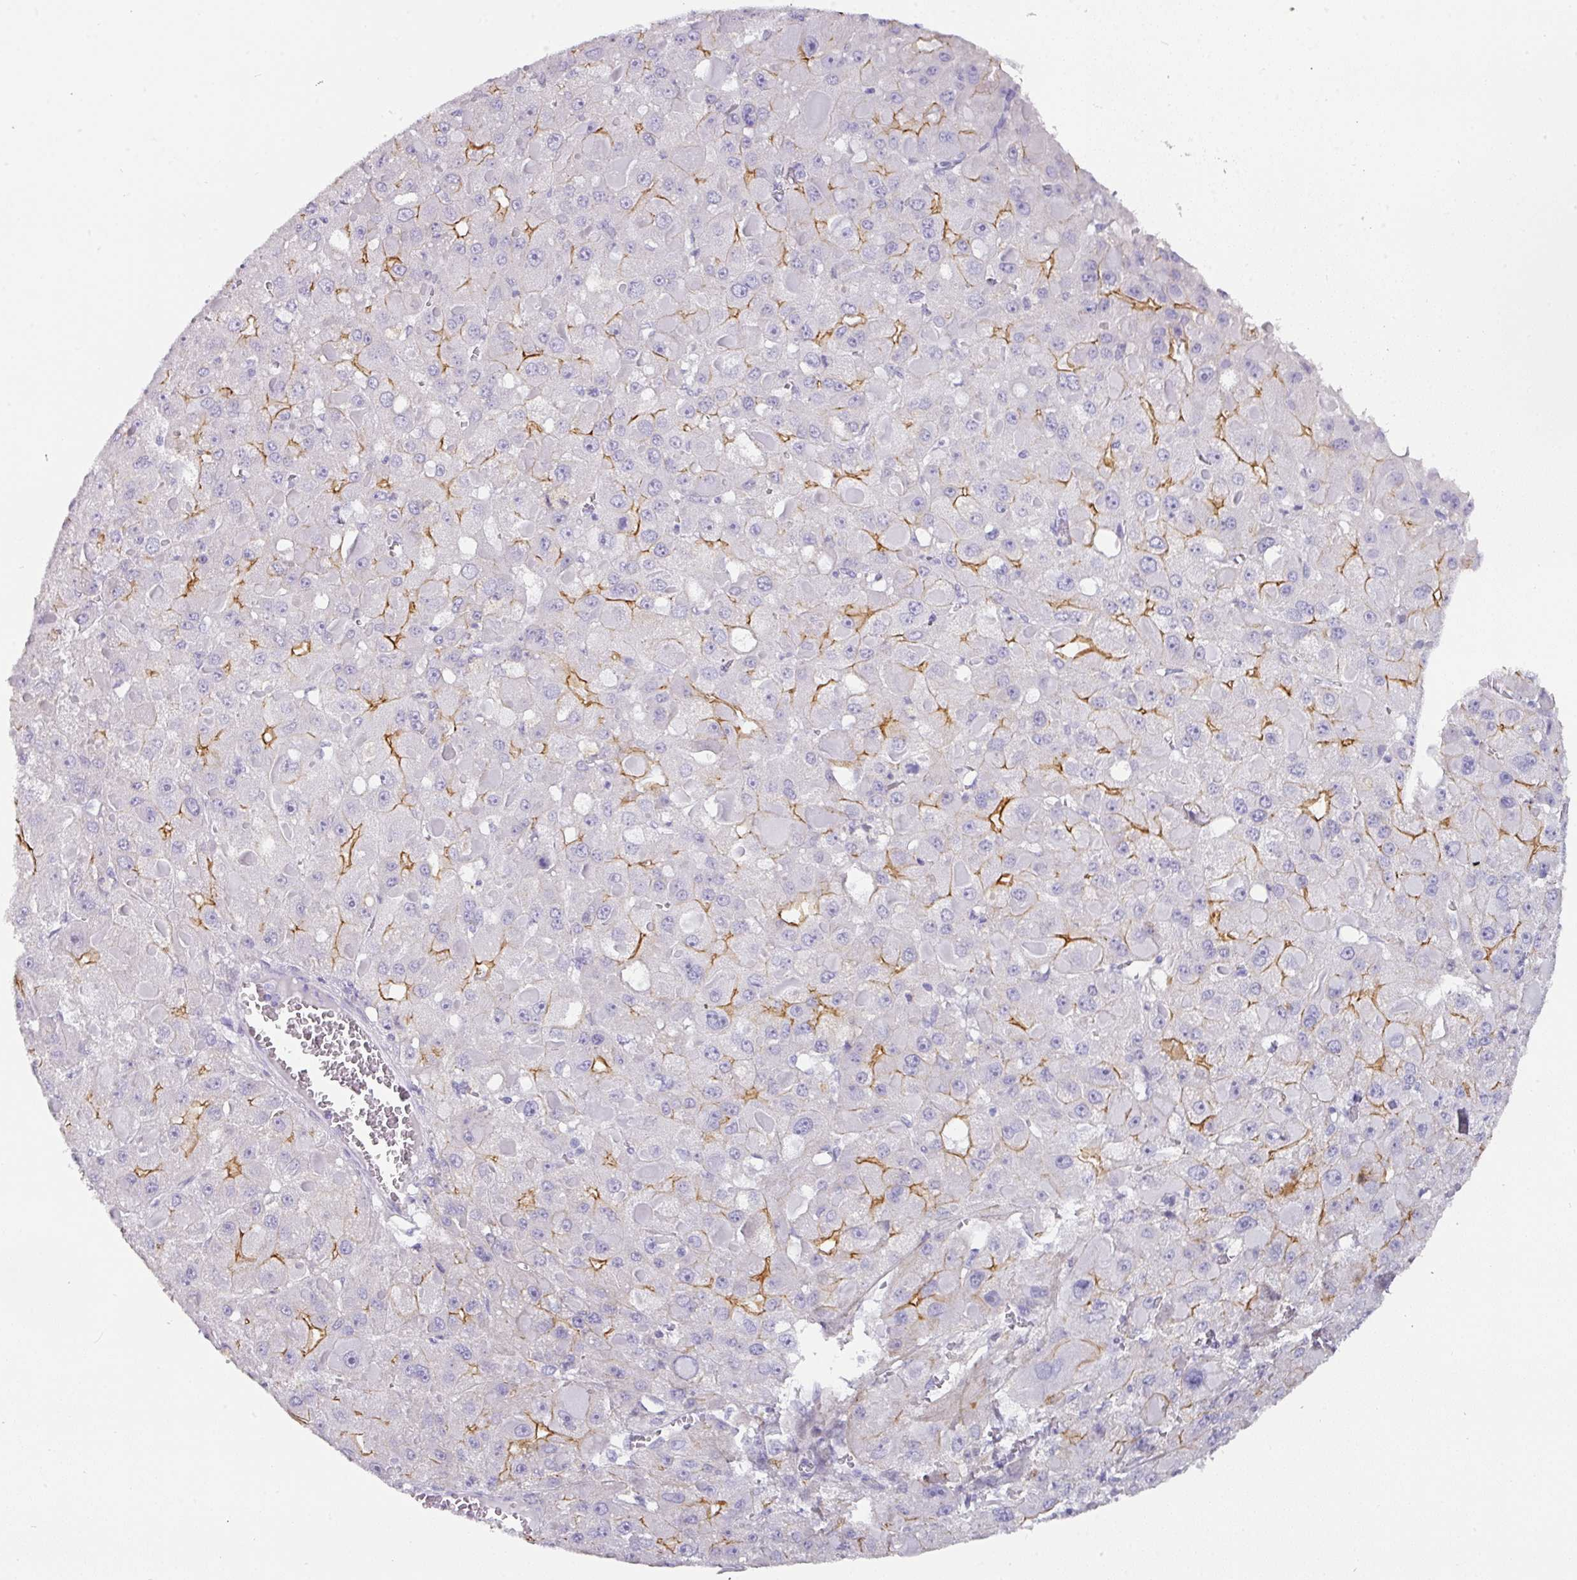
{"staining": {"intensity": "moderate", "quantity": "<25%", "location": "cytoplasmic/membranous"}, "tissue": "liver cancer", "cell_type": "Tumor cells", "image_type": "cancer", "snomed": [{"axis": "morphology", "description": "Carcinoma, Hepatocellular, NOS"}, {"axis": "topography", "description": "Liver"}], "caption": "Brown immunohistochemical staining in liver hepatocellular carcinoma exhibits moderate cytoplasmic/membranous positivity in approximately <25% of tumor cells.", "gene": "ANKRD29", "patient": {"sex": "female", "age": 73}}